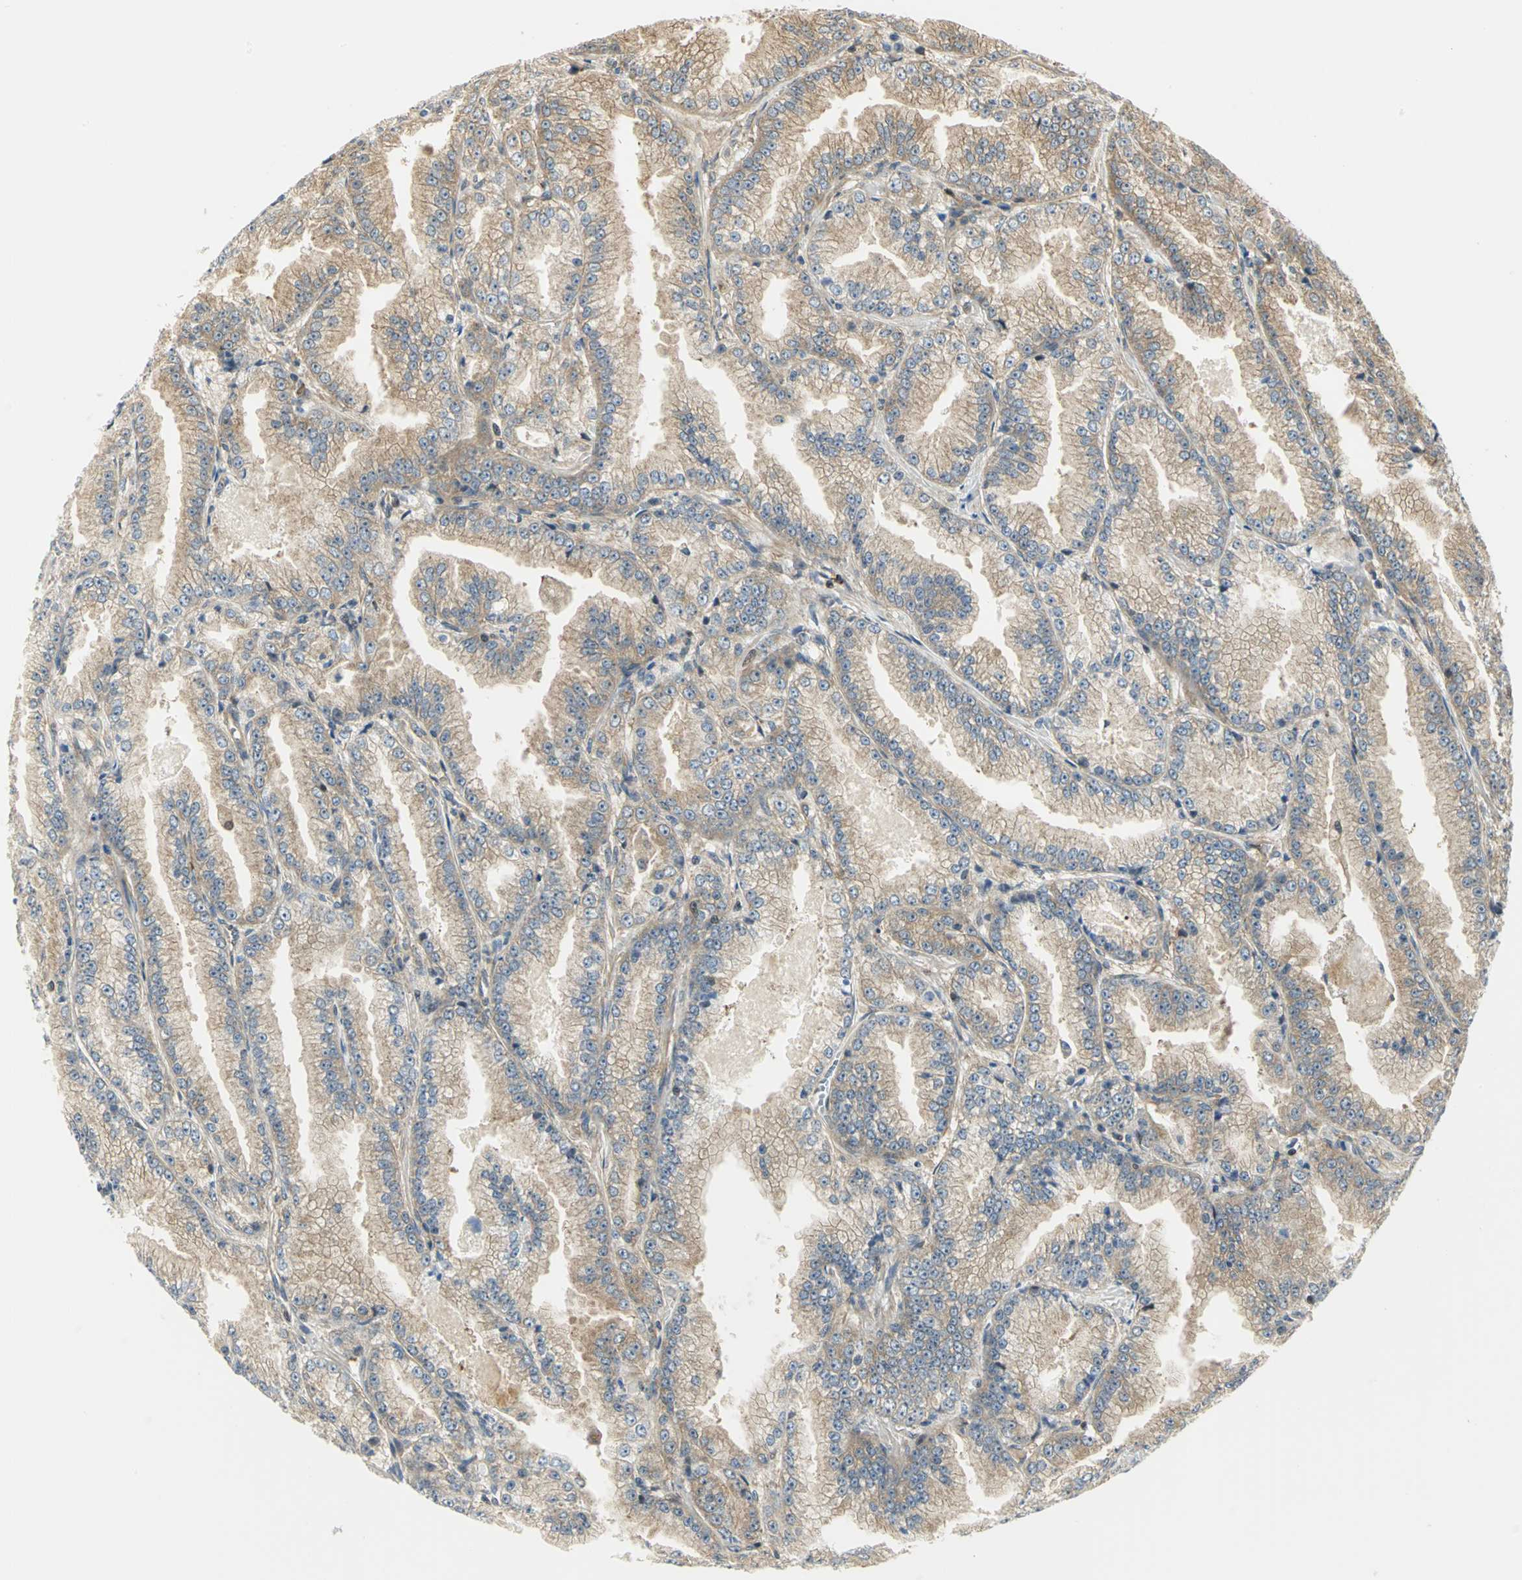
{"staining": {"intensity": "moderate", "quantity": ">75%", "location": "cytoplasmic/membranous"}, "tissue": "prostate cancer", "cell_type": "Tumor cells", "image_type": "cancer", "snomed": [{"axis": "morphology", "description": "Adenocarcinoma, High grade"}, {"axis": "topography", "description": "Prostate"}], "caption": "A medium amount of moderate cytoplasmic/membranous expression is identified in approximately >75% of tumor cells in prostate cancer (adenocarcinoma (high-grade)) tissue.", "gene": "EEA1", "patient": {"sex": "male", "age": 61}}